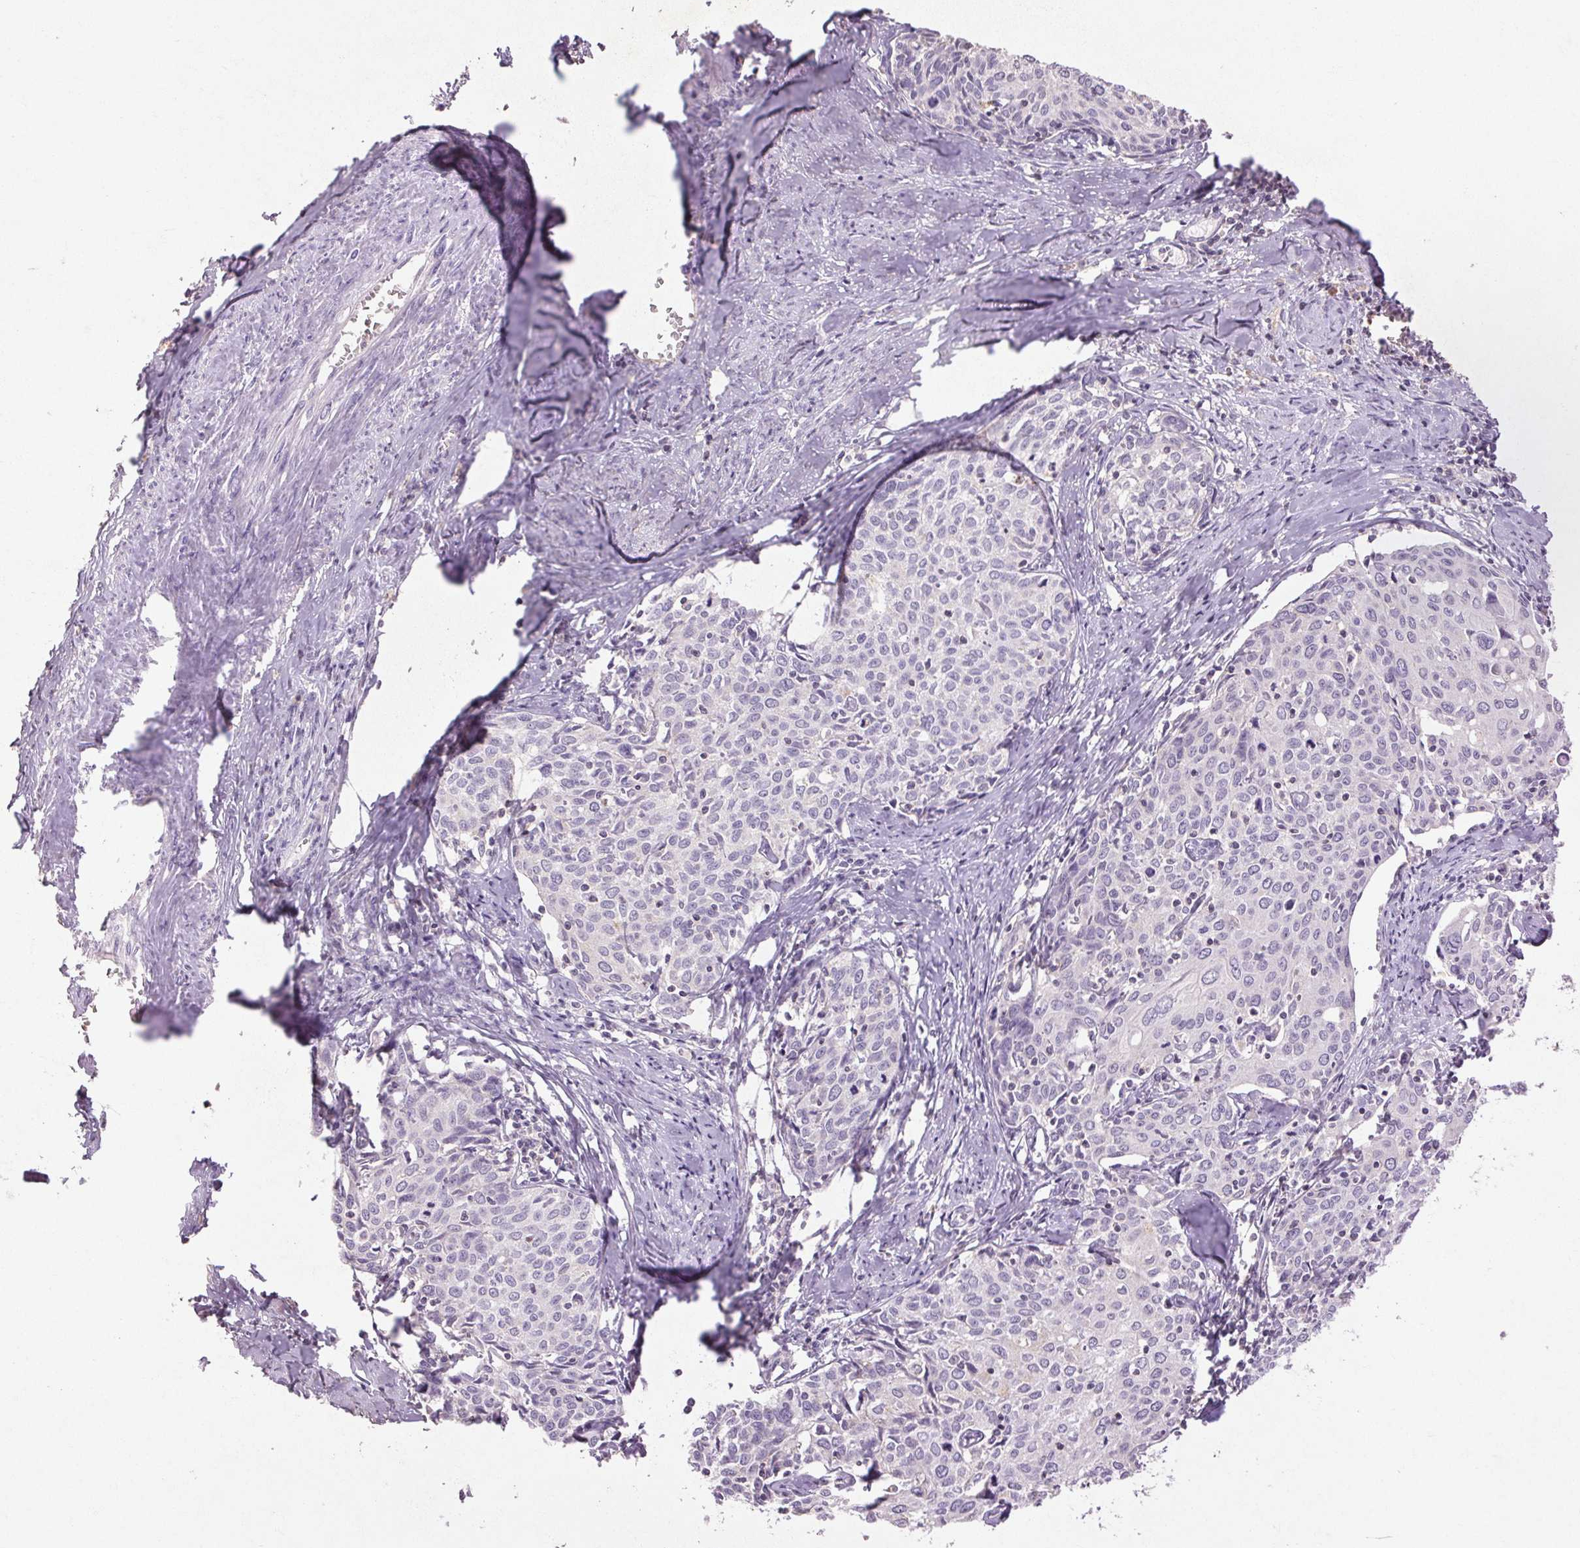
{"staining": {"intensity": "negative", "quantity": "none", "location": "none"}, "tissue": "cervical cancer", "cell_type": "Tumor cells", "image_type": "cancer", "snomed": [{"axis": "morphology", "description": "Squamous cell carcinoma, NOS"}, {"axis": "topography", "description": "Cervix"}], "caption": "Immunohistochemistry (IHC) photomicrograph of neoplastic tissue: human cervical cancer (squamous cell carcinoma) stained with DAB reveals no significant protein positivity in tumor cells.", "gene": "FNDC7", "patient": {"sex": "female", "age": 62}}